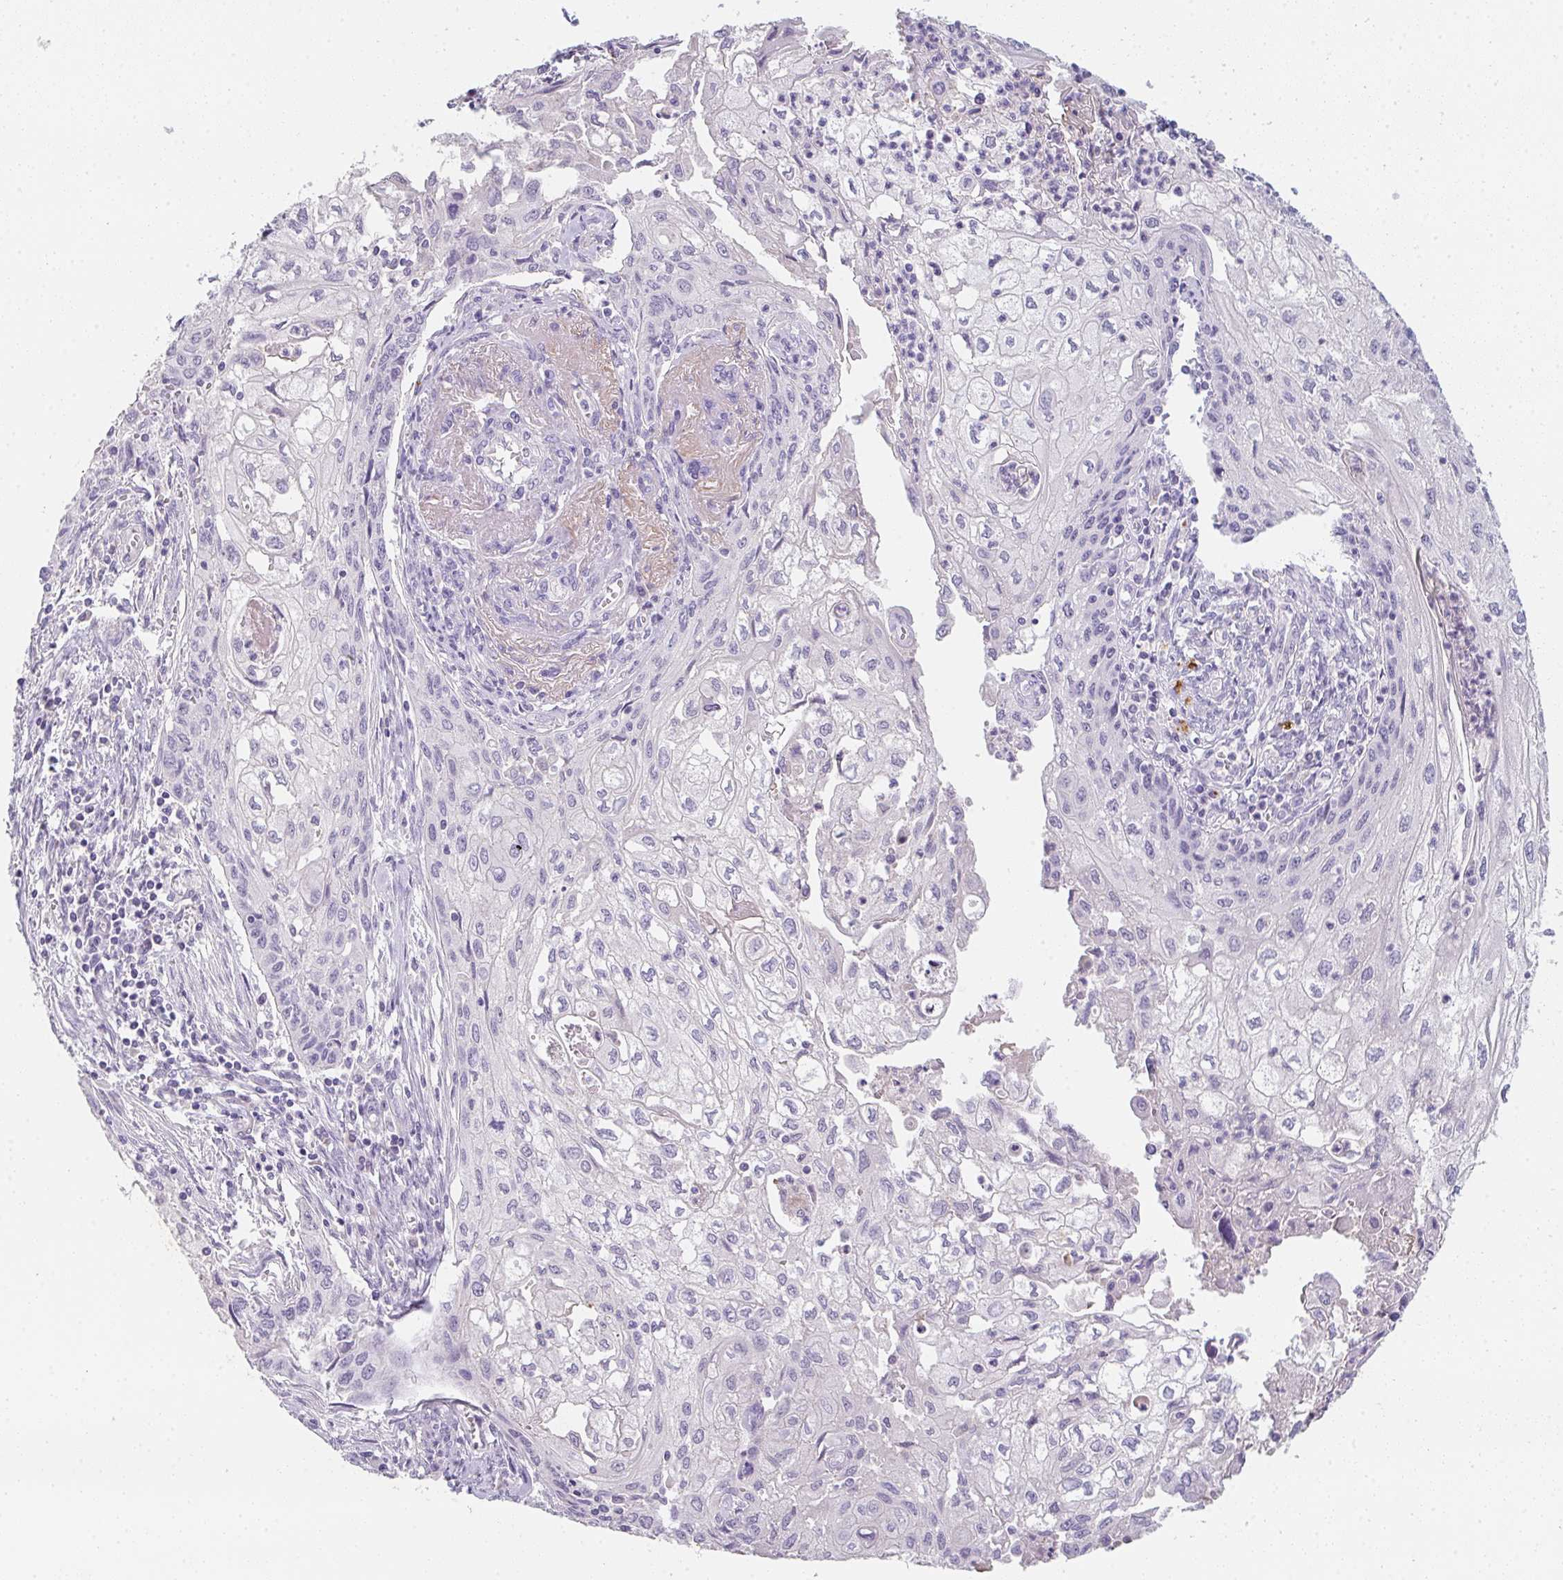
{"staining": {"intensity": "negative", "quantity": "none", "location": "none"}, "tissue": "cervical cancer", "cell_type": "Tumor cells", "image_type": "cancer", "snomed": [{"axis": "morphology", "description": "Squamous cell carcinoma, NOS"}, {"axis": "topography", "description": "Cervix"}], "caption": "The image exhibits no staining of tumor cells in cervical squamous cell carcinoma.", "gene": "C1QTNF8", "patient": {"sex": "female", "age": 67}}